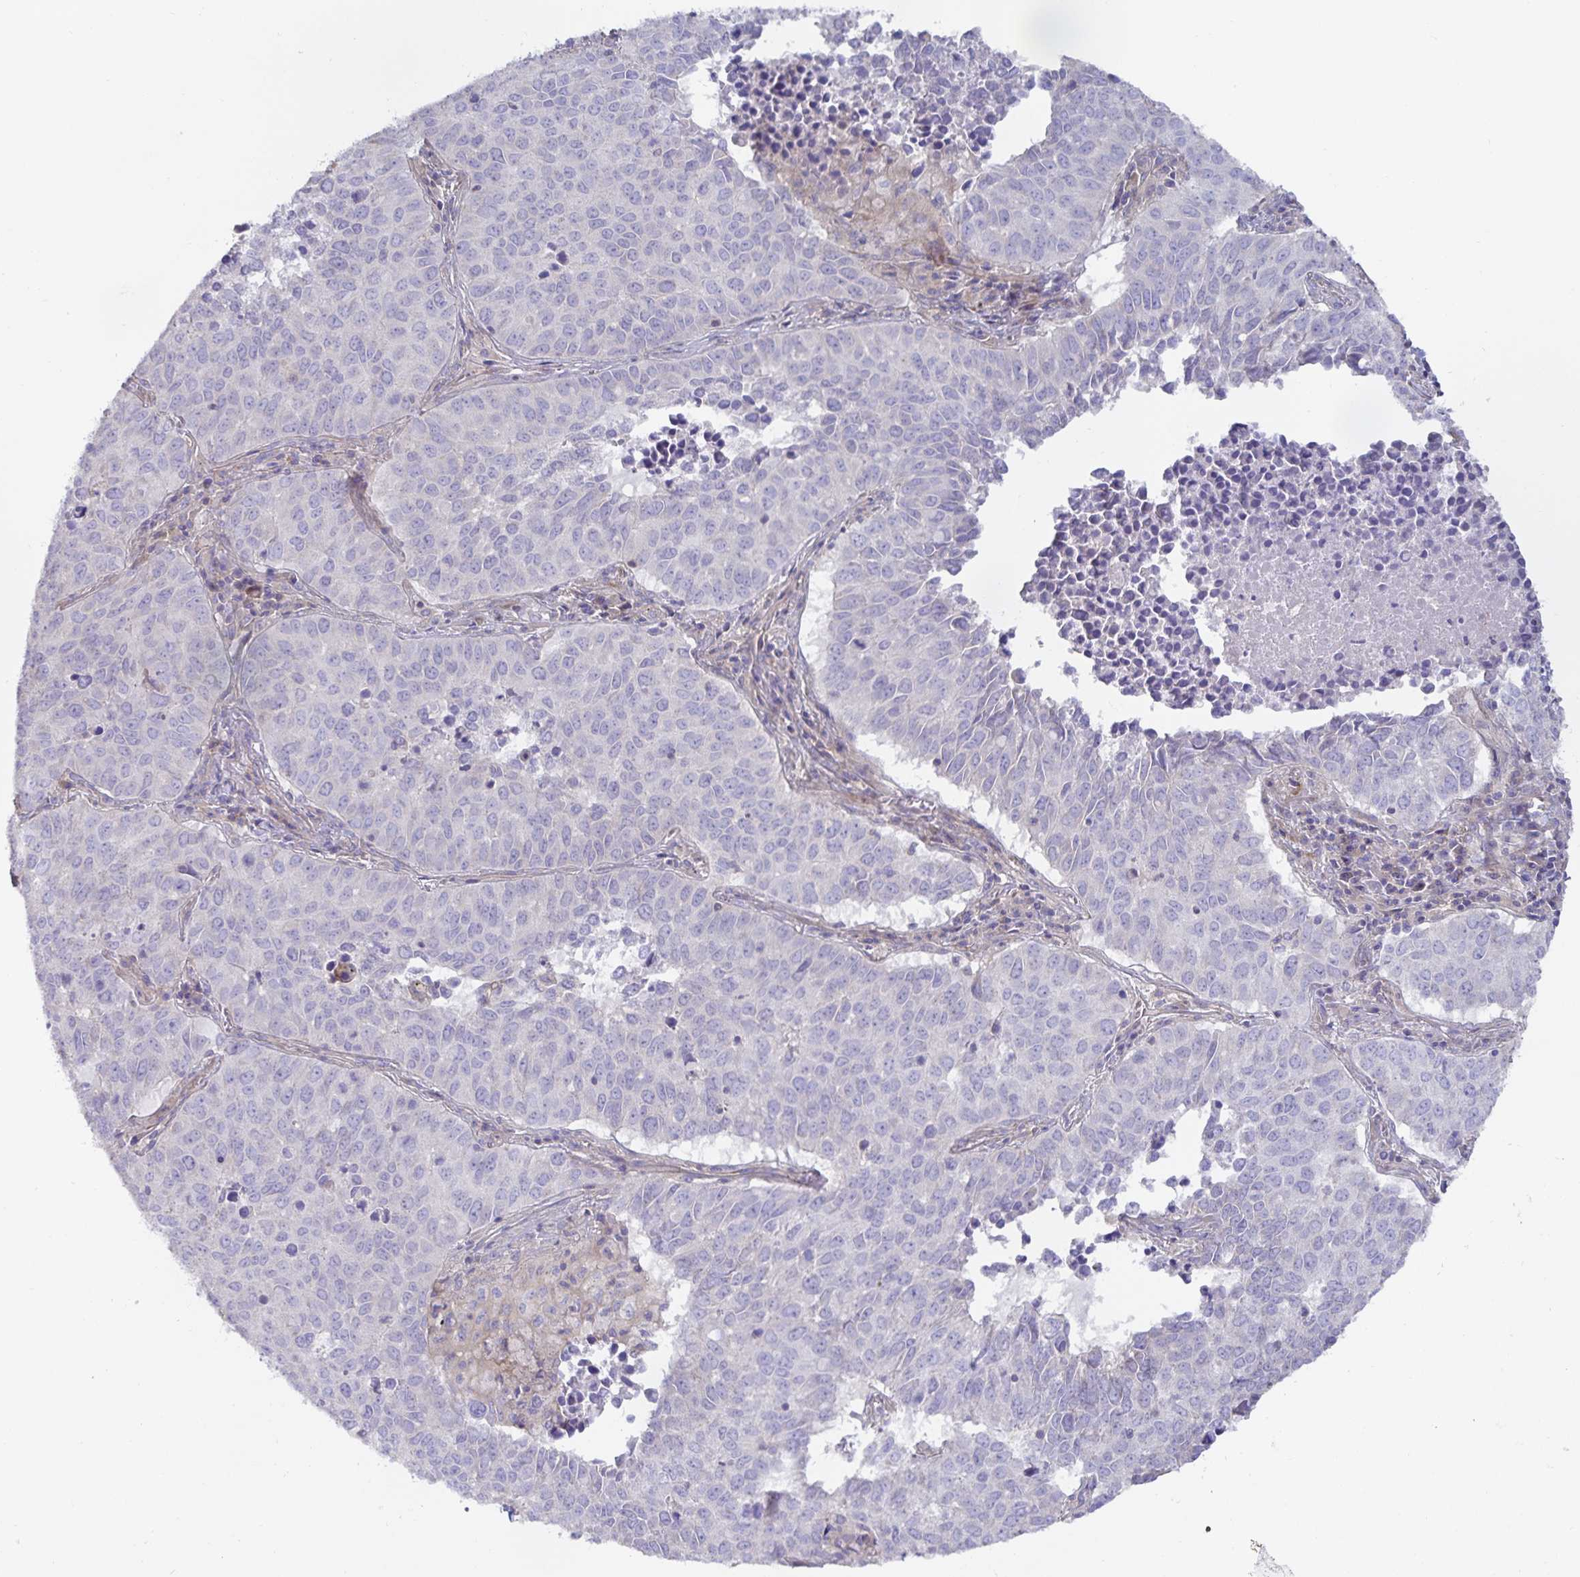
{"staining": {"intensity": "negative", "quantity": "none", "location": "none"}, "tissue": "lung cancer", "cell_type": "Tumor cells", "image_type": "cancer", "snomed": [{"axis": "morphology", "description": "Adenocarcinoma, NOS"}, {"axis": "topography", "description": "Lung"}], "caption": "An image of human lung adenocarcinoma is negative for staining in tumor cells. (Brightfield microscopy of DAB IHC at high magnification).", "gene": "METTL22", "patient": {"sex": "female", "age": 50}}